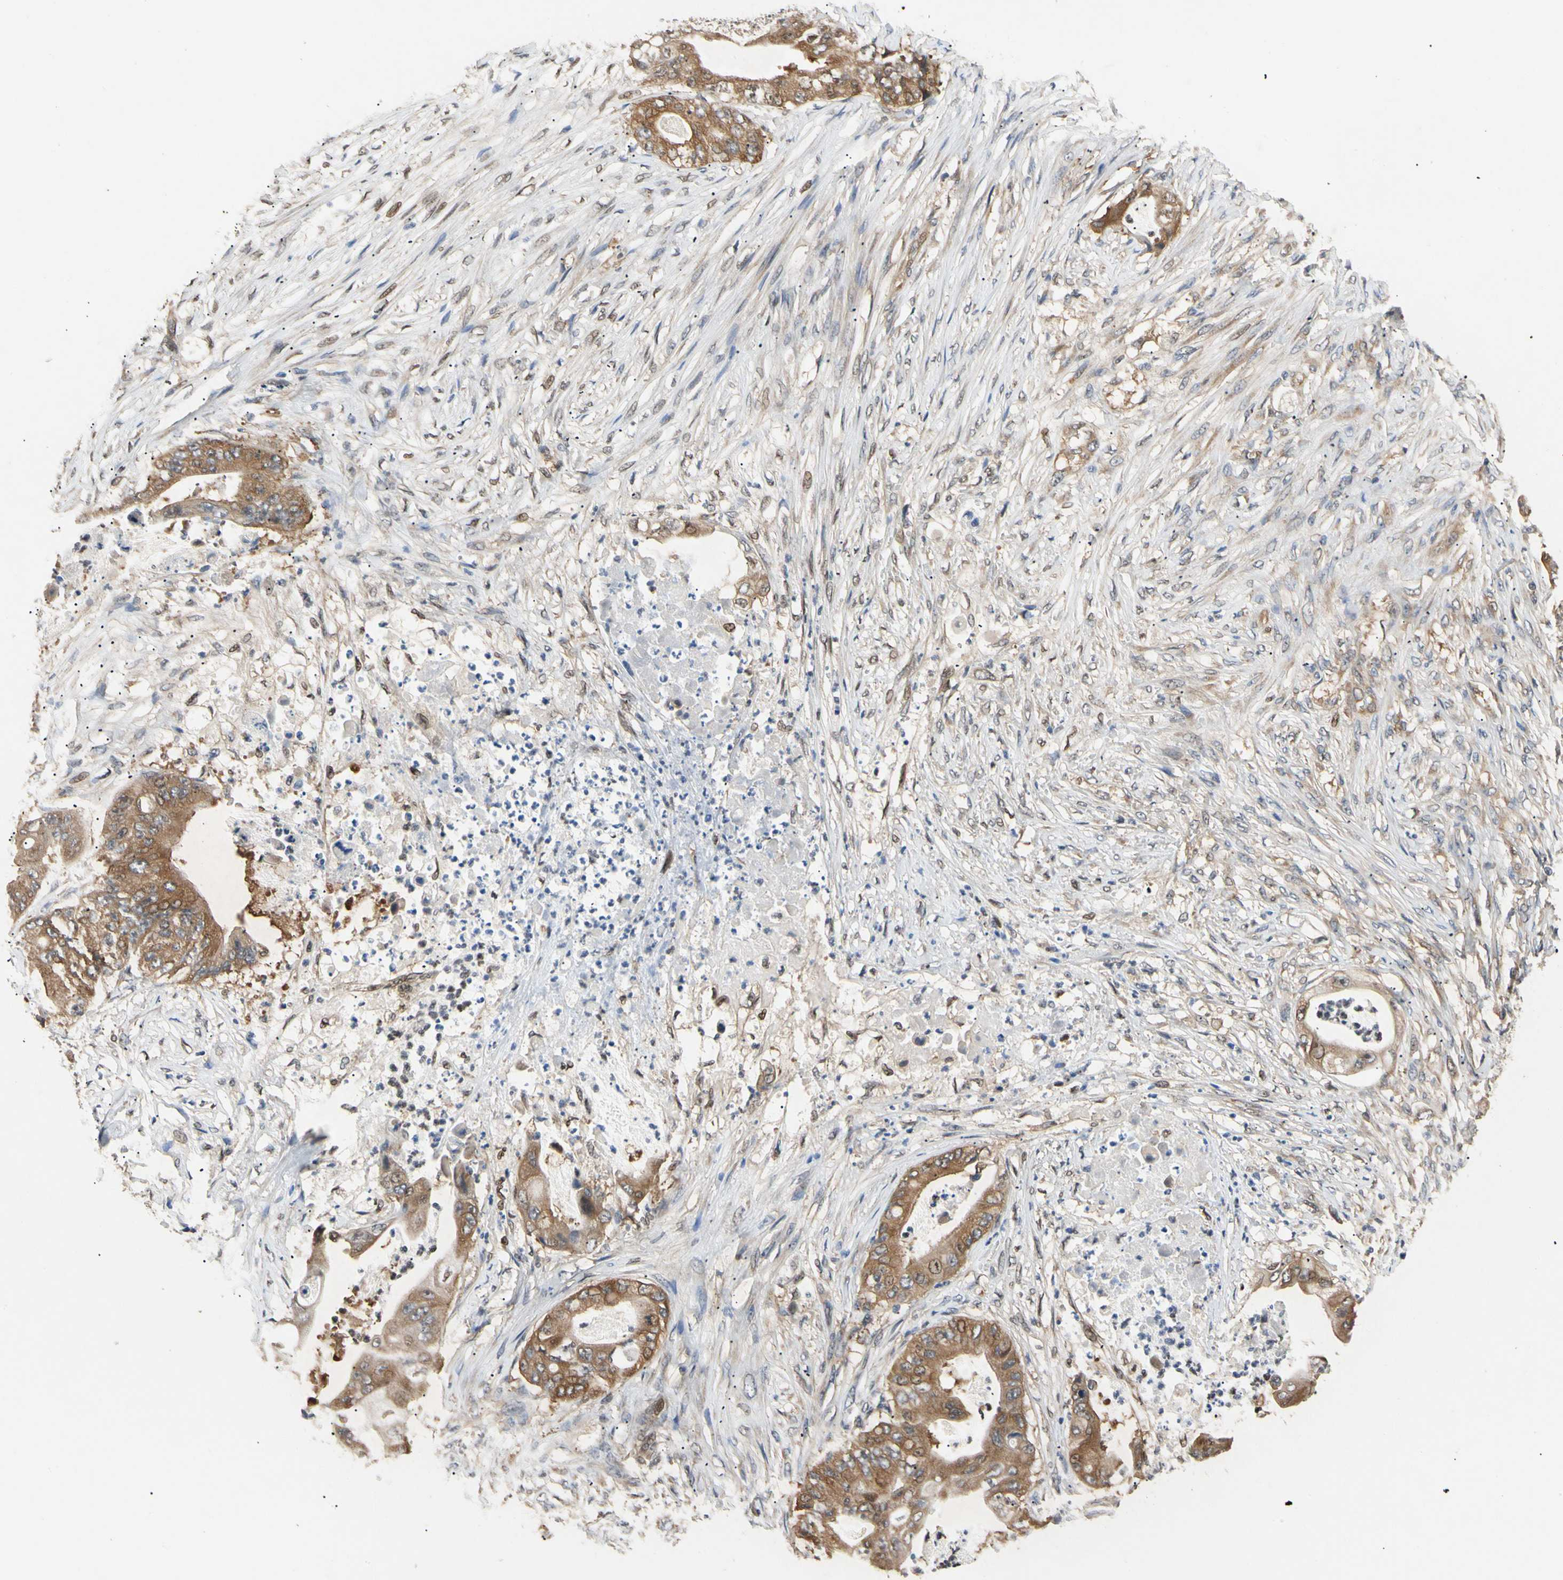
{"staining": {"intensity": "moderate", "quantity": ">75%", "location": "cytoplasmic/membranous"}, "tissue": "stomach cancer", "cell_type": "Tumor cells", "image_type": "cancer", "snomed": [{"axis": "morphology", "description": "Adenocarcinoma, NOS"}, {"axis": "topography", "description": "Stomach"}], "caption": "IHC photomicrograph of neoplastic tissue: stomach adenocarcinoma stained using immunohistochemistry displays medium levels of moderate protein expression localized specifically in the cytoplasmic/membranous of tumor cells, appearing as a cytoplasmic/membranous brown color.", "gene": "EIF1AX", "patient": {"sex": "female", "age": 73}}